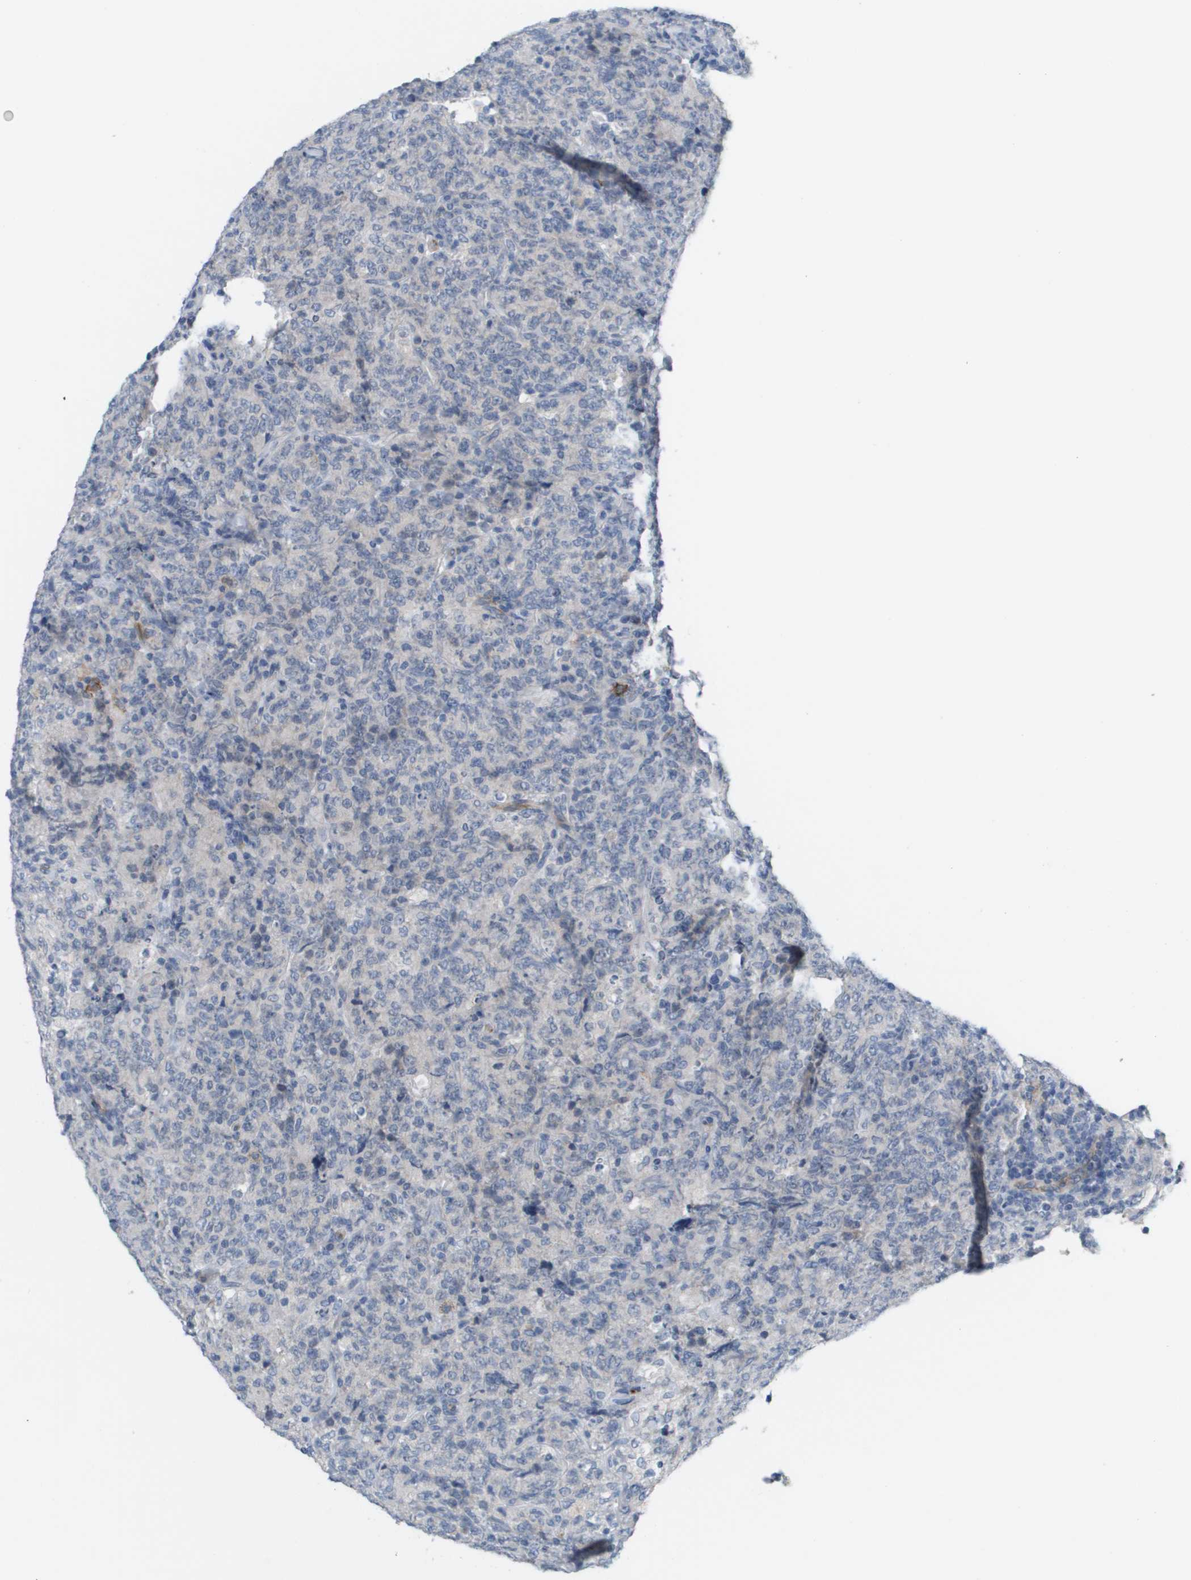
{"staining": {"intensity": "negative", "quantity": "none", "location": "none"}, "tissue": "lymphoma", "cell_type": "Tumor cells", "image_type": "cancer", "snomed": [{"axis": "morphology", "description": "Malignant lymphoma, non-Hodgkin's type, High grade"}, {"axis": "topography", "description": "Tonsil"}], "caption": "This micrograph is of high-grade malignant lymphoma, non-Hodgkin's type stained with immunohistochemistry to label a protein in brown with the nuclei are counter-stained blue. There is no expression in tumor cells. (Stains: DAB immunohistochemistry with hematoxylin counter stain, Microscopy: brightfield microscopy at high magnification).", "gene": "ANGPT2", "patient": {"sex": "female", "age": 36}}